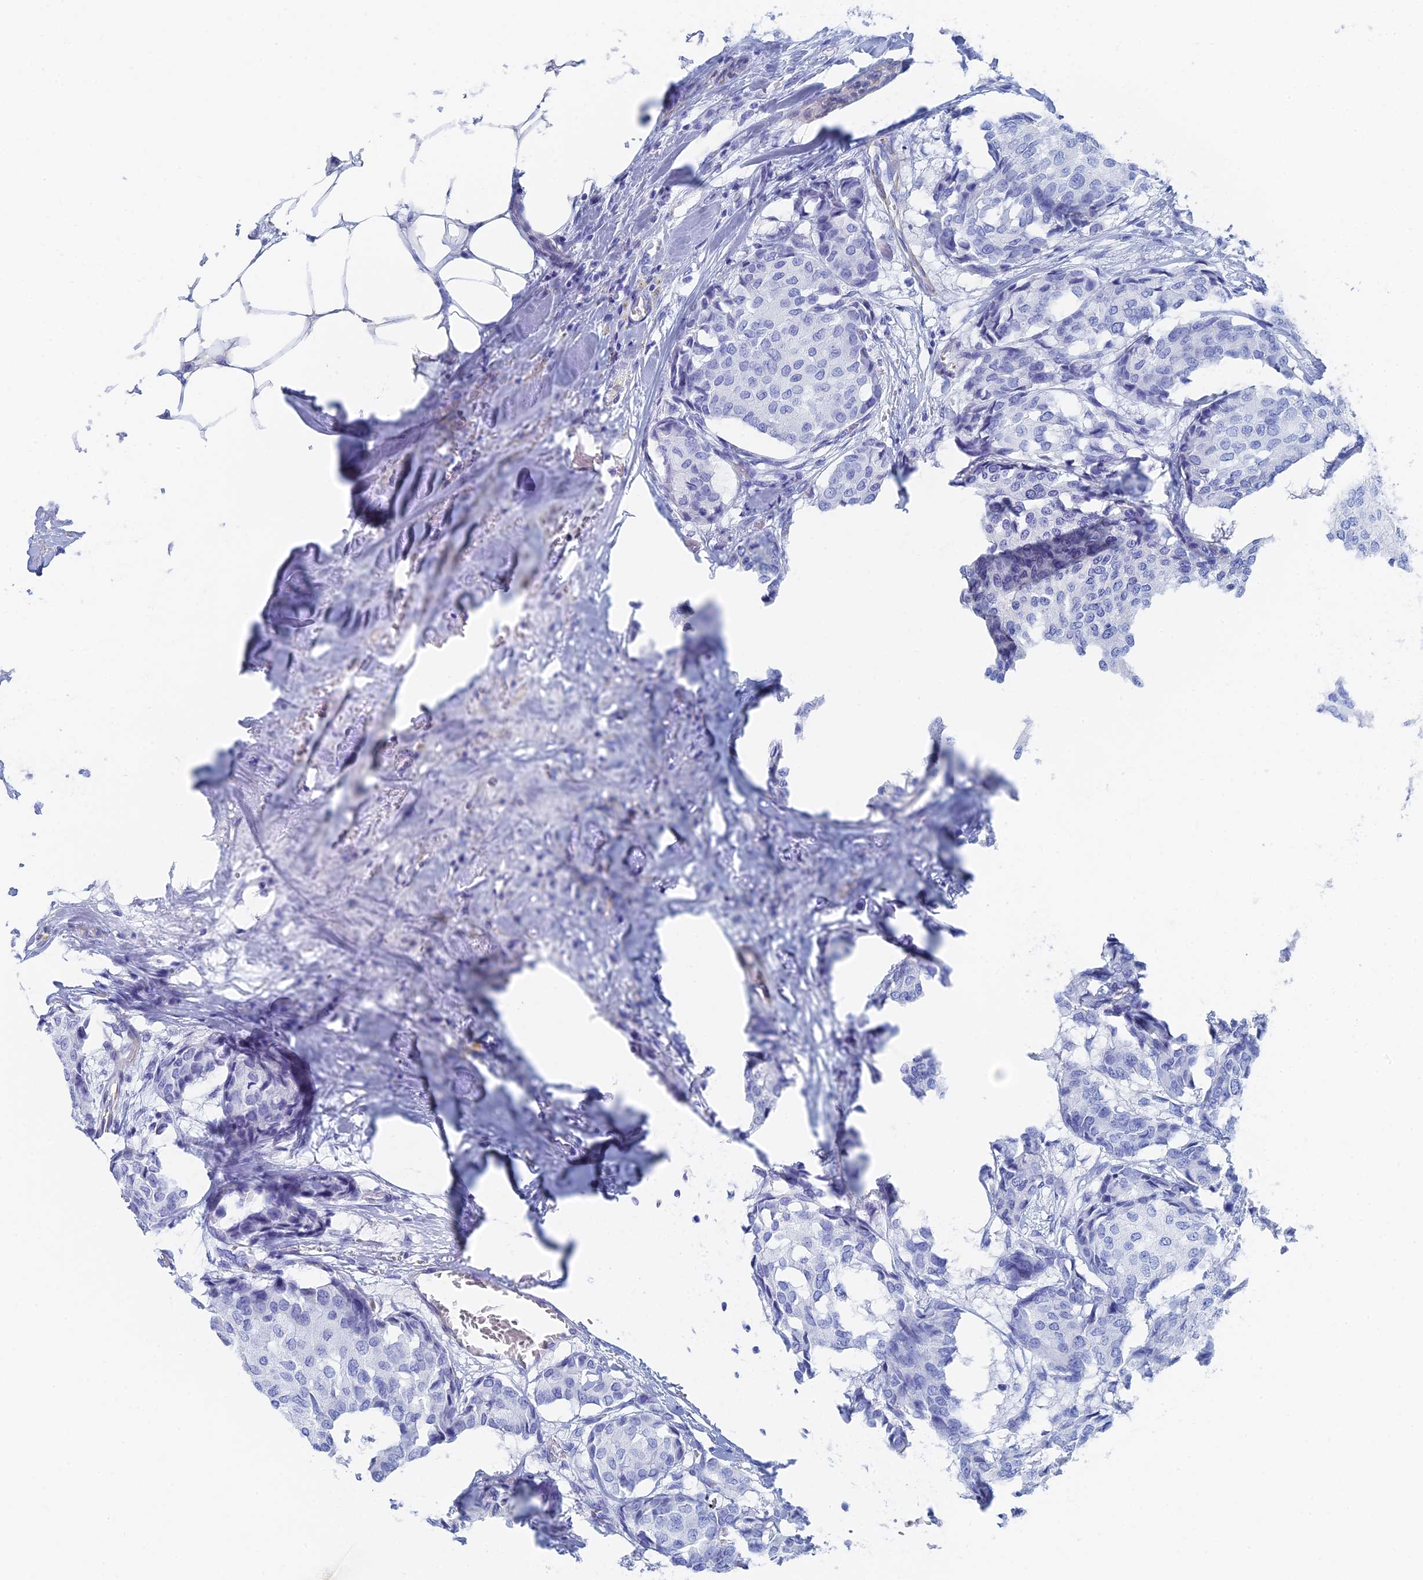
{"staining": {"intensity": "negative", "quantity": "none", "location": "none"}, "tissue": "breast cancer", "cell_type": "Tumor cells", "image_type": "cancer", "snomed": [{"axis": "morphology", "description": "Duct carcinoma"}, {"axis": "topography", "description": "Breast"}], "caption": "IHC image of breast cancer stained for a protein (brown), which demonstrates no positivity in tumor cells.", "gene": "KCNK18", "patient": {"sex": "female", "age": 75}}